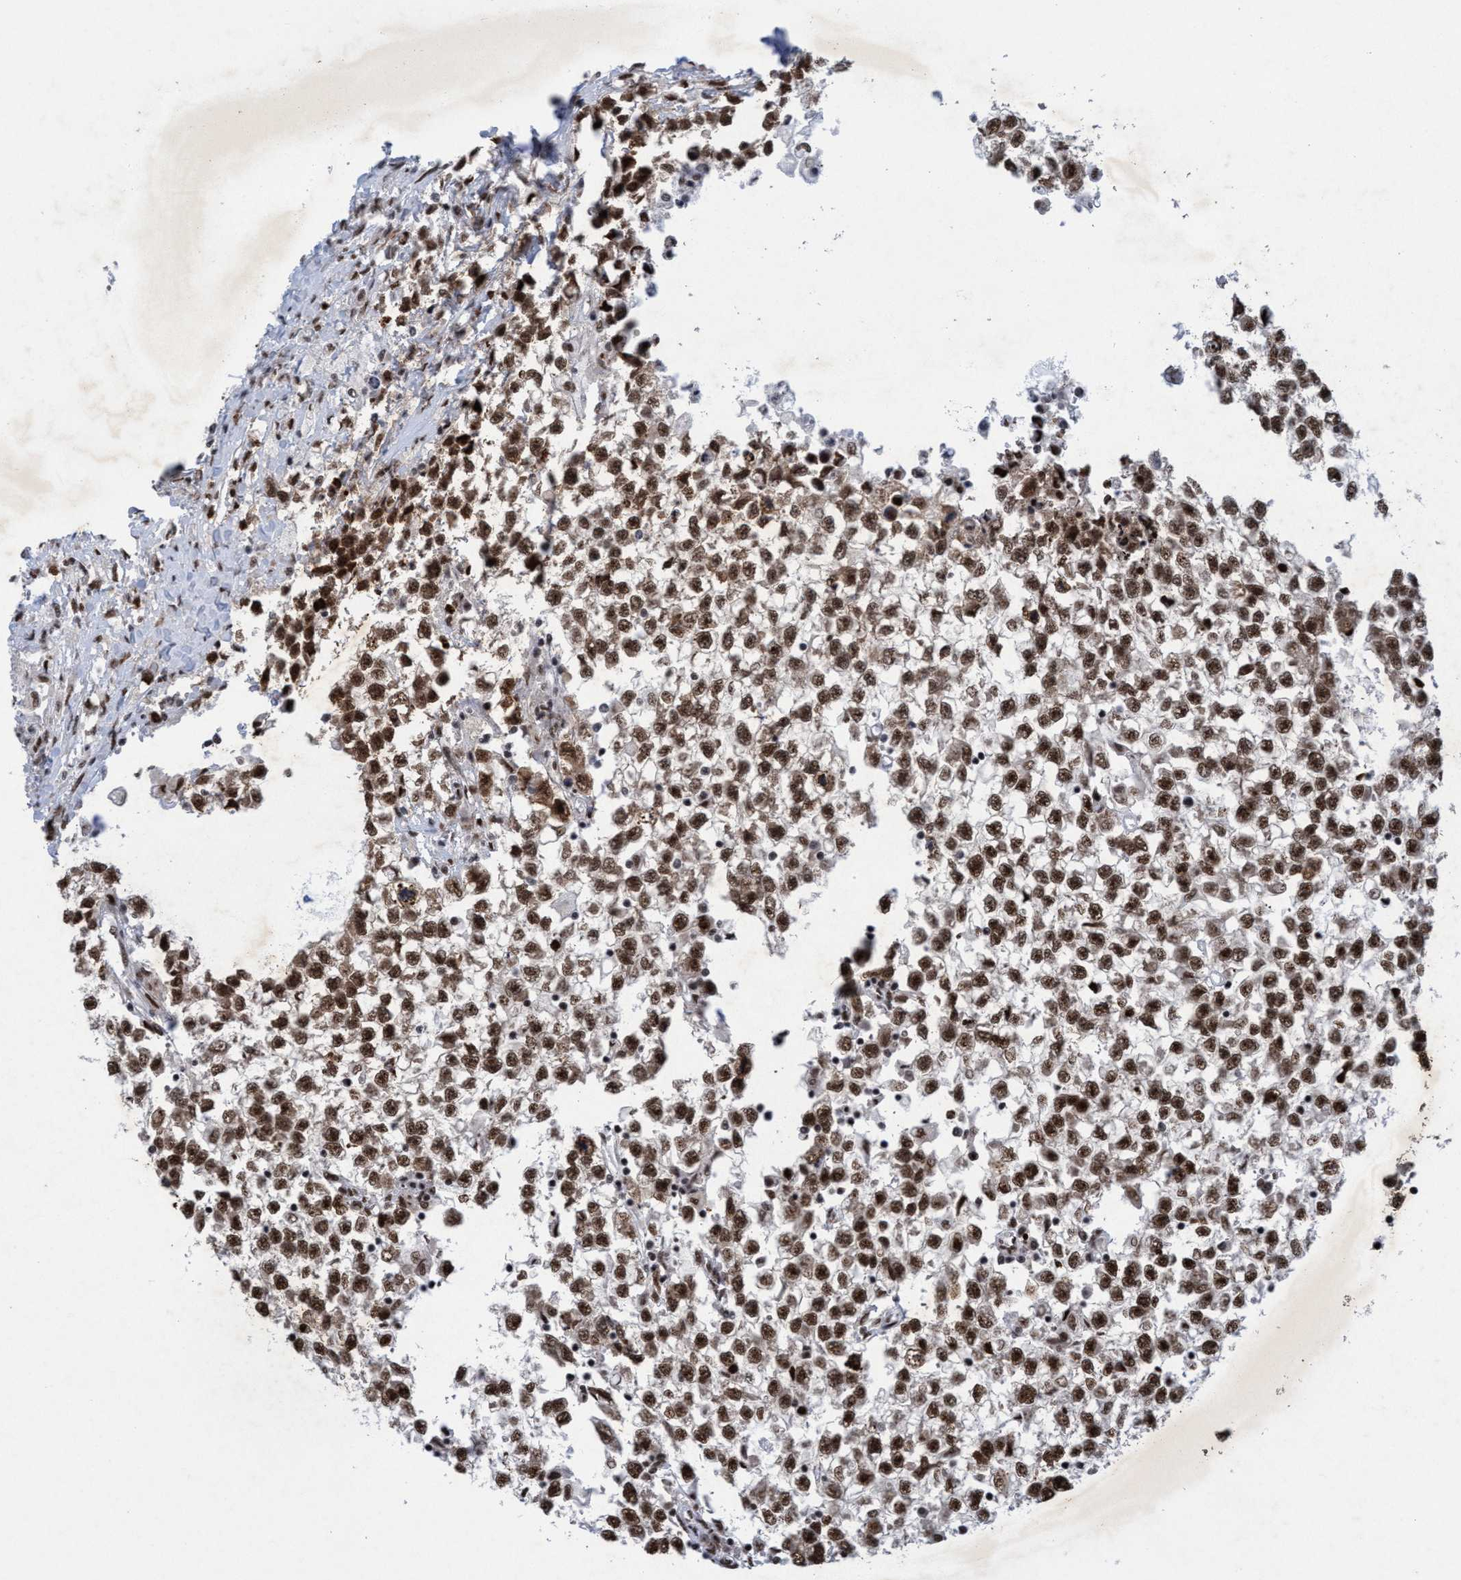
{"staining": {"intensity": "moderate", "quantity": ">75%", "location": "nuclear"}, "tissue": "testis cancer", "cell_type": "Tumor cells", "image_type": "cancer", "snomed": [{"axis": "morphology", "description": "Seminoma, NOS"}, {"axis": "morphology", "description": "Carcinoma, Embryonal, NOS"}, {"axis": "topography", "description": "Testis"}], "caption": "Immunohistochemical staining of embryonal carcinoma (testis) exhibits medium levels of moderate nuclear protein expression in approximately >75% of tumor cells.", "gene": "GLT6D1", "patient": {"sex": "male", "age": 51}}